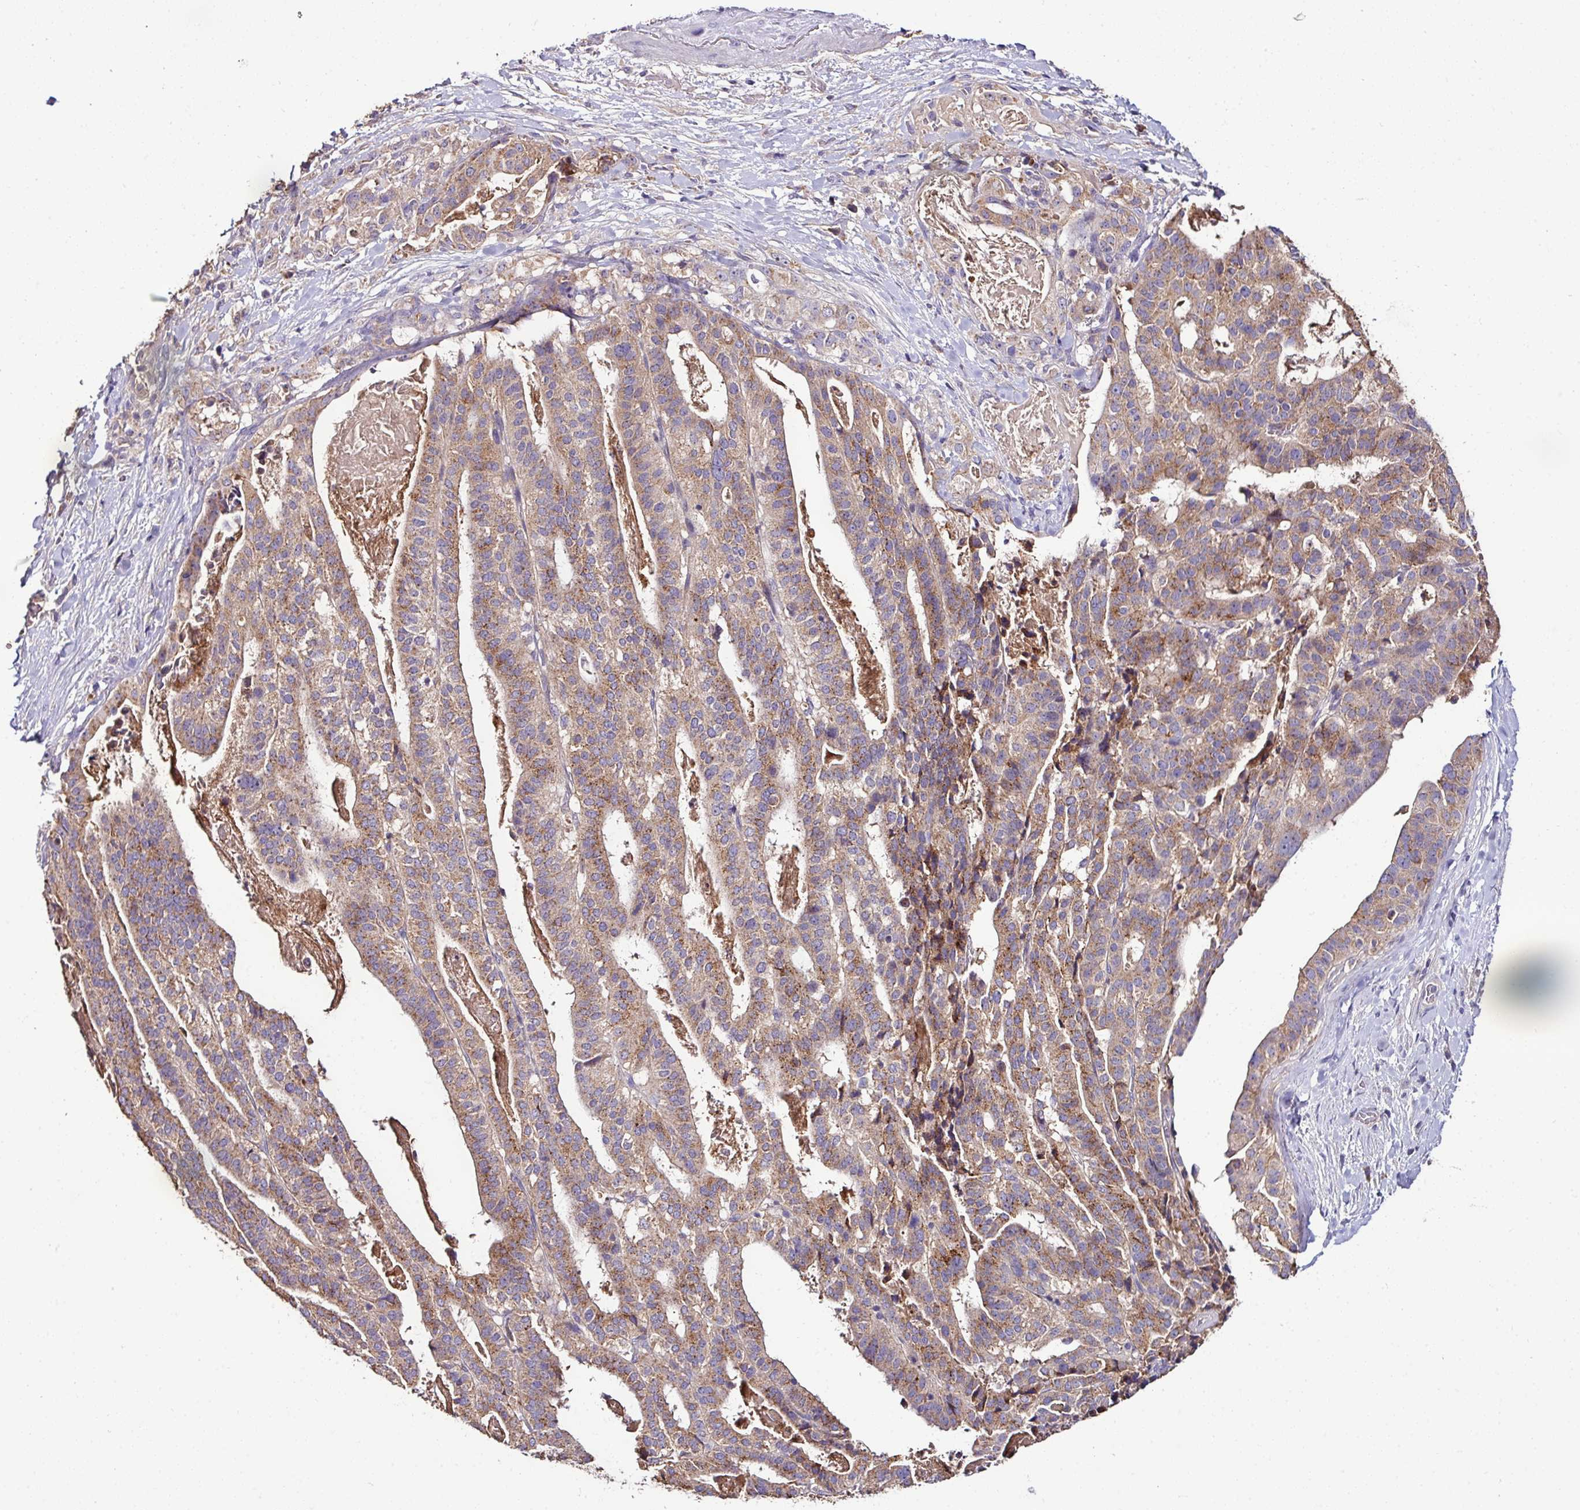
{"staining": {"intensity": "moderate", "quantity": ">75%", "location": "cytoplasmic/membranous"}, "tissue": "stomach cancer", "cell_type": "Tumor cells", "image_type": "cancer", "snomed": [{"axis": "morphology", "description": "Adenocarcinoma, NOS"}, {"axis": "topography", "description": "Stomach"}], "caption": "Stomach cancer tissue displays moderate cytoplasmic/membranous expression in approximately >75% of tumor cells, visualized by immunohistochemistry.", "gene": "CPD", "patient": {"sex": "male", "age": 48}}